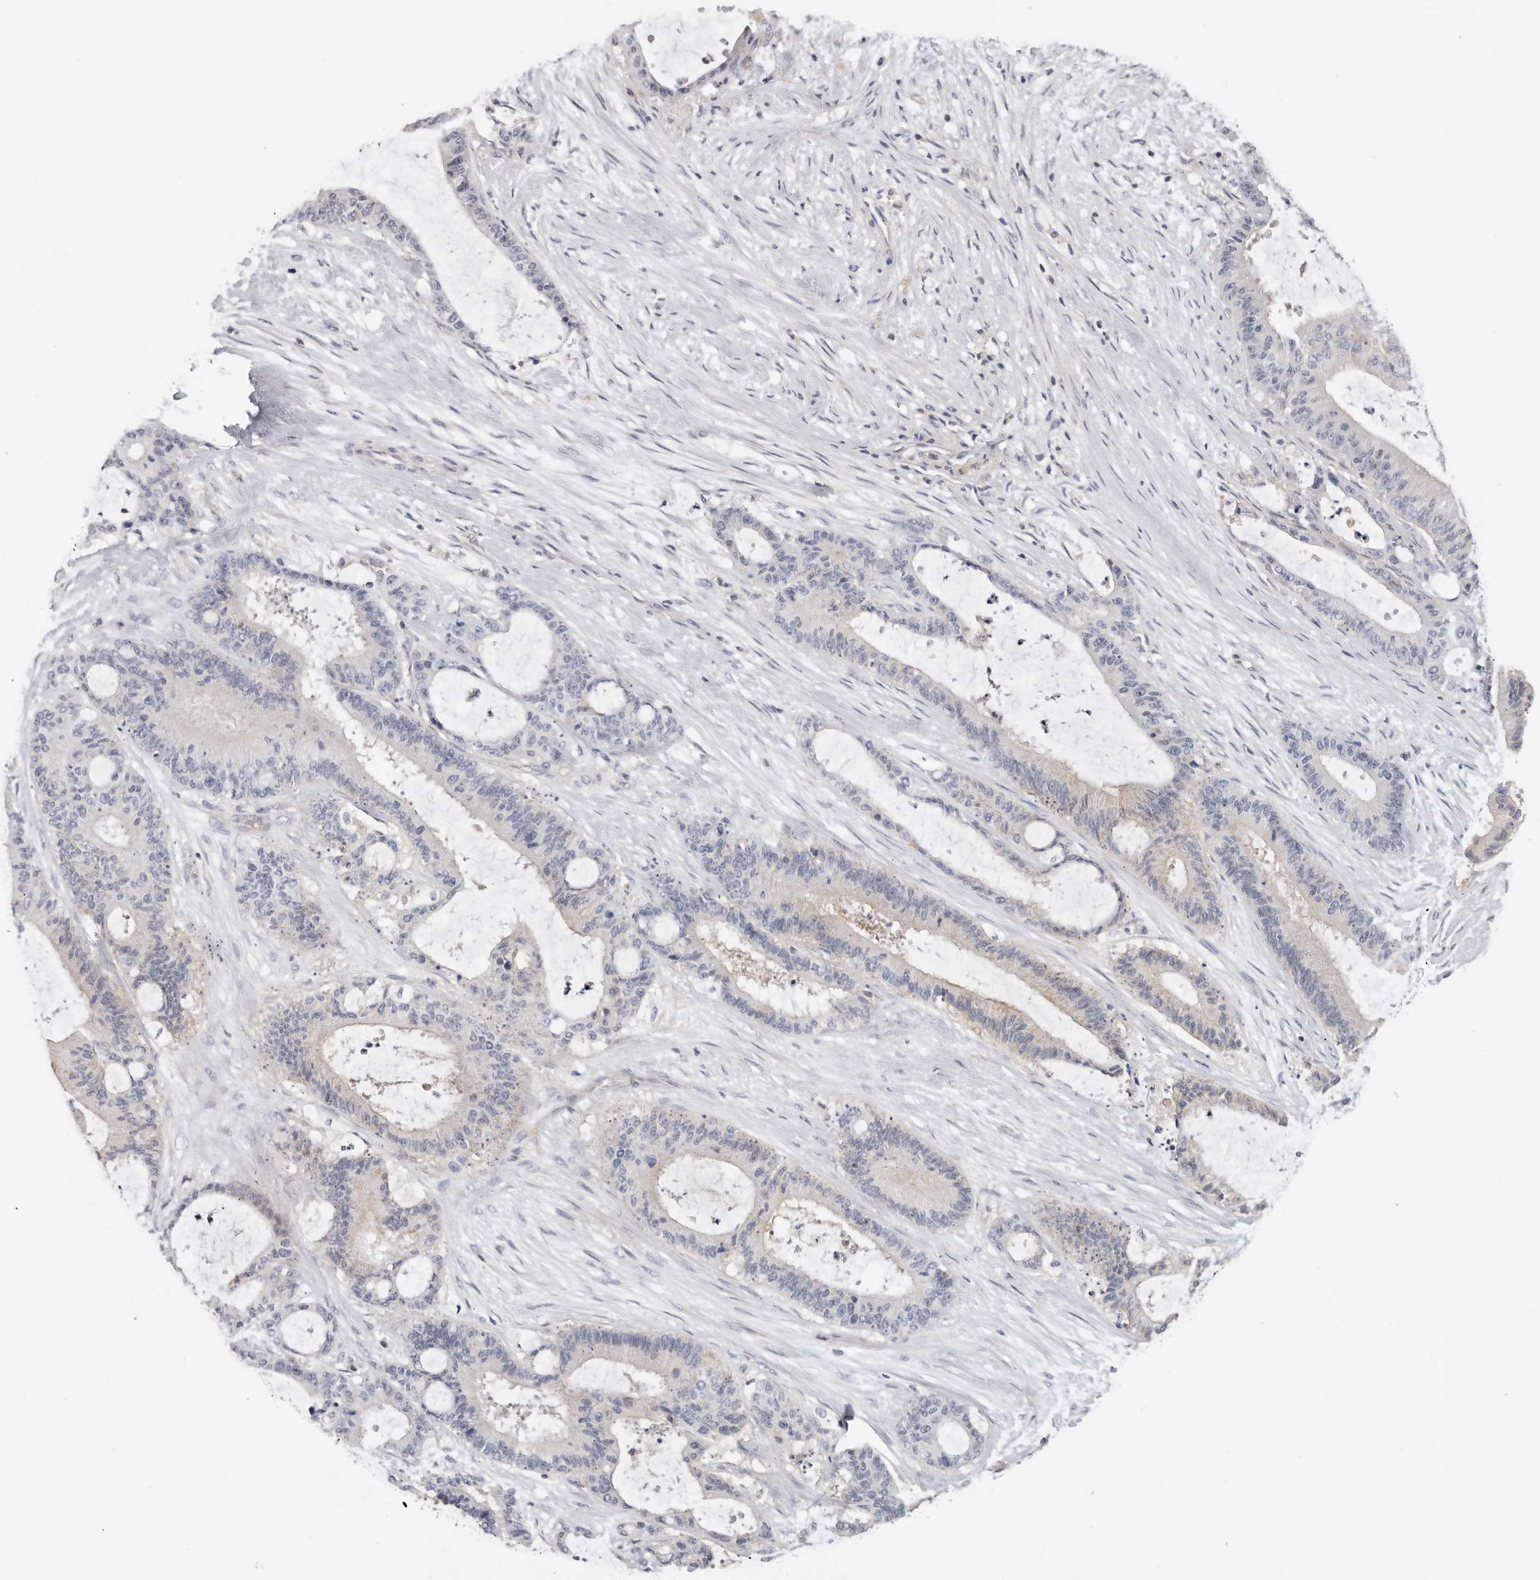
{"staining": {"intensity": "weak", "quantity": "<25%", "location": "cytoplasmic/membranous"}, "tissue": "liver cancer", "cell_type": "Tumor cells", "image_type": "cancer", "snomed": [{"axis": "morphology", "description": "Normal tissue, NOS"}, {"axis": "morphology", "description": "Cholangiocarcinoma"}, {"axis": "topography", "description": "Liver"}, {"axis": "topography", "description": "Peripheral nerve tissue"}], "caption": "This is a image of immunohistochemistry (IHC) staining of liver cholangiocarcinoma, which shows no positivity in tumor cells.", "gene": "WDTC1", "patient": {"sex": "female", "age": 73}}